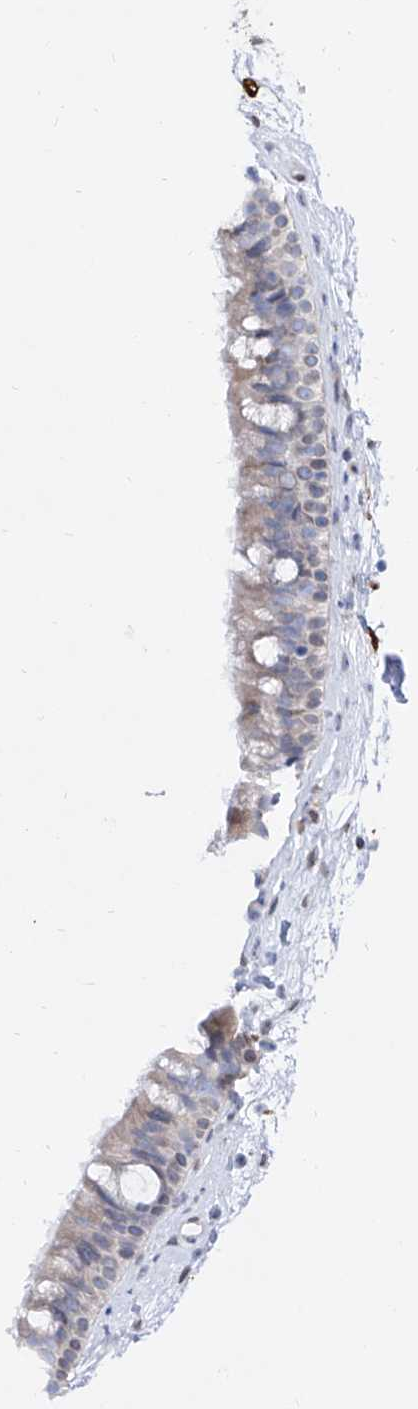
{"staining": {"intensity": "negative", "quantity": "none", "location": "none"}, "tissue": "nasopharynx", "cell_type": "Respiratory epithelial cells", "image_type": "normal", "snomed": [{"axis": "morphology", "description": "Normal tissue, NOS"}, {"axis": "topography", "description": "Nasopharynx"}], "caption": "Nasopharynx was stained to show a protein in brown. There is no significant positivity in respiratory epithelial cells. The staining was performed using DAB to visualize the protein expression in brown, while the nuclei were stained in blue with hematoxylin (Magnification: 20x).", "gene": "LCLAT1", "patient": {"sex": "male", "age": 64}}